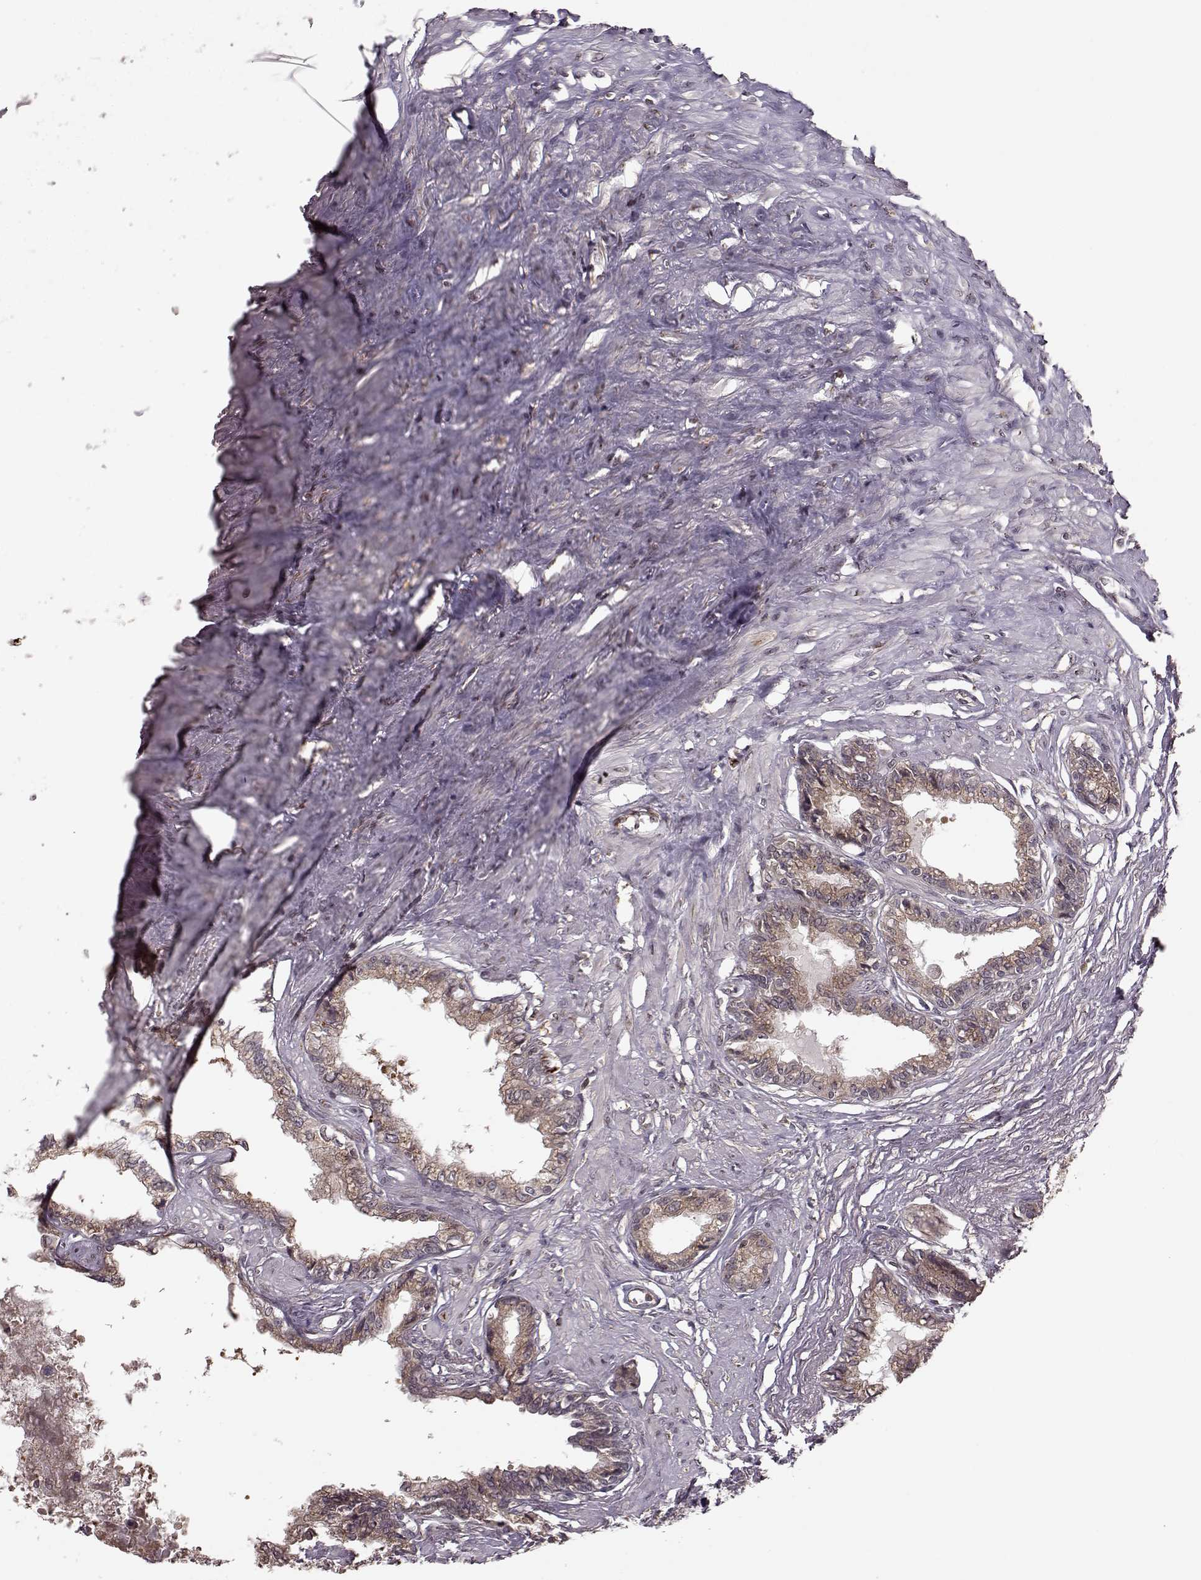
{"staining": {"intensity": "strong", "quantity": "25%-75%", "location": "cytoplasmic/membranous"}, "tissue": "seminal vesicle", "cell_type": "Glandular cells", "image_type": "normal", "snomed": [{"axis": "morphology", "description": "Normal tissue, NOS"}, {"axis": "morphology", "description": "Urothelial carcinoma, NOS"}, {"axis": "topography", "description": "Urinary bladder"}, {"axis": "topography", "description": "Seminal veicle"}], "caption": "About 25%-75% of glandular cells in benign seminal vesicle exhibit strong cytoplasmic/membranous protein staining as visualized by brown immunohistochemical staining.", "gene": "YIPF5", "patient": {"sex": "male", "age": 76}}